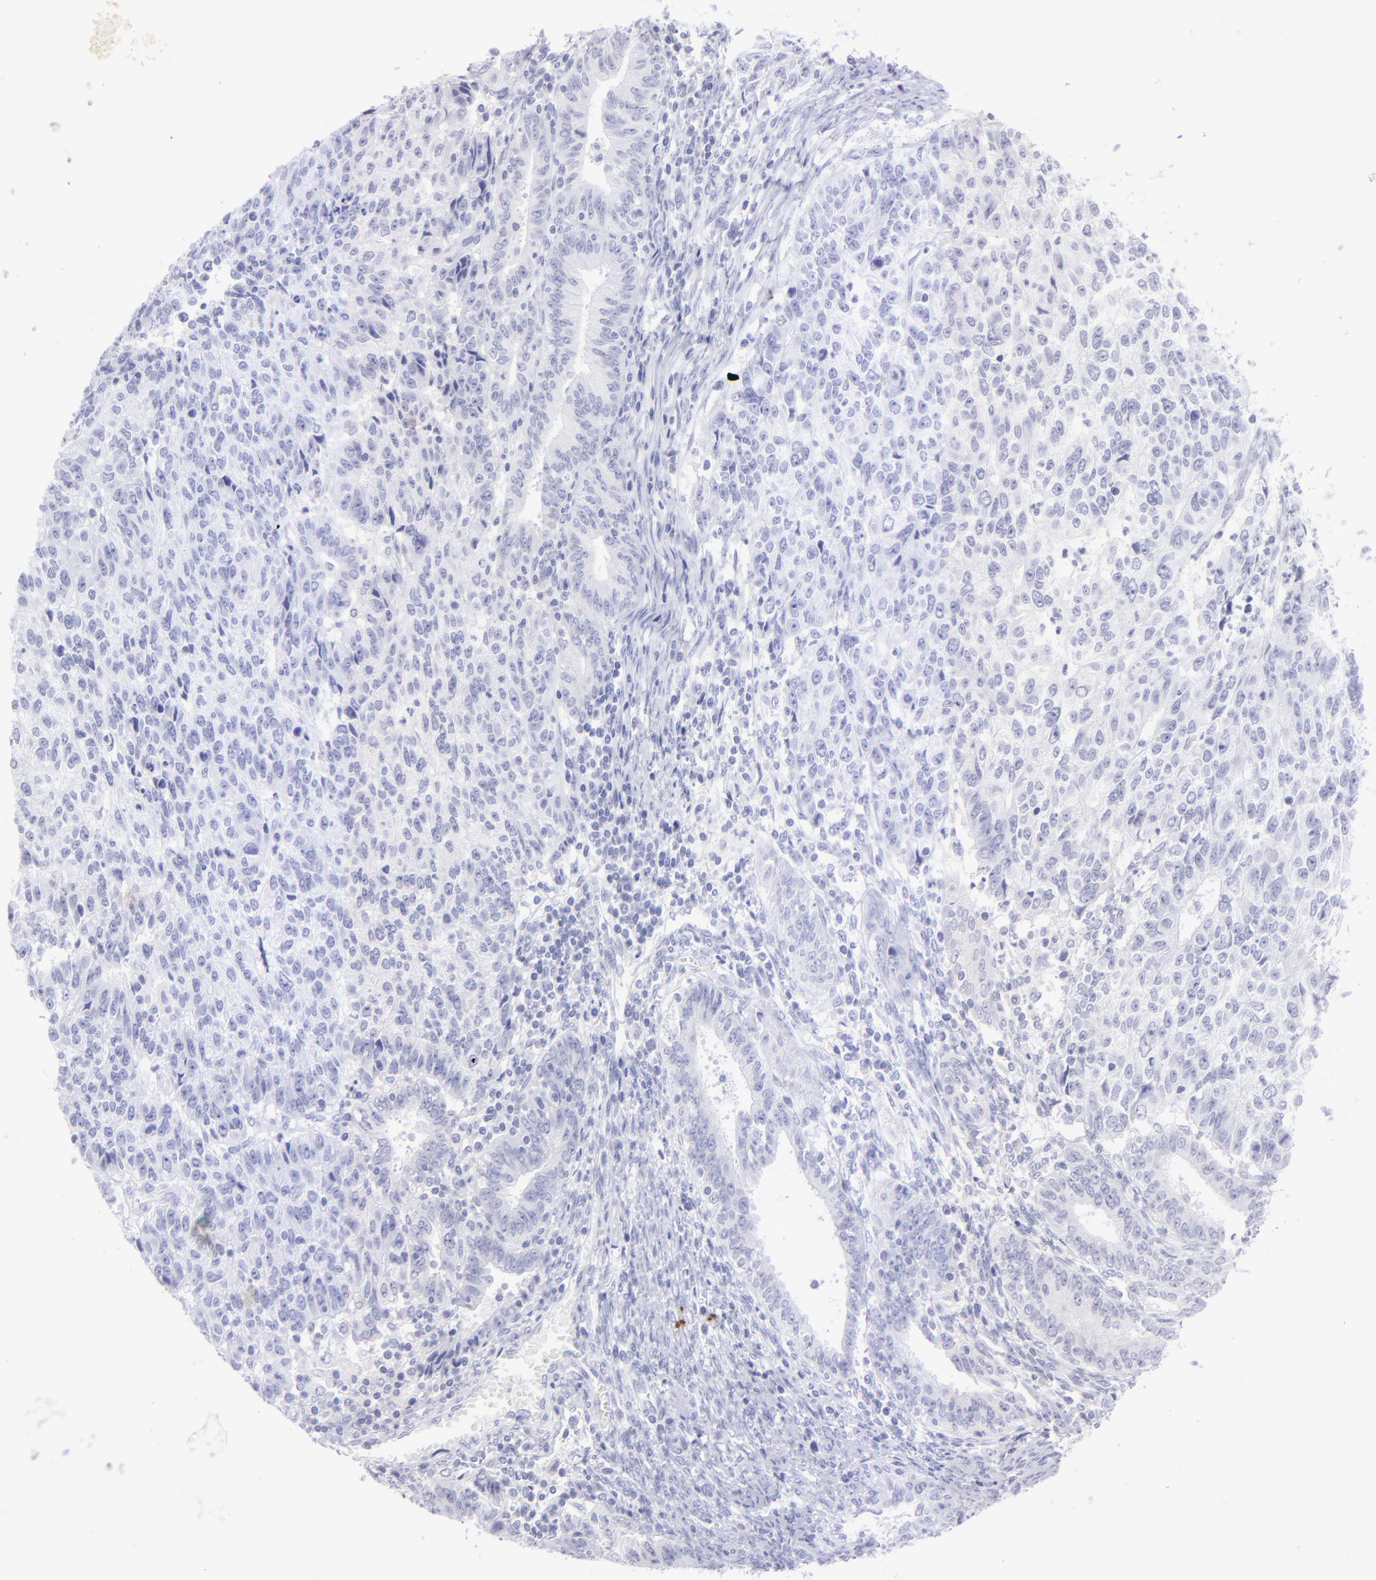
{"staining": {"intensity": "negative", "quantity": "none", "location": "none"}, "tissue": "endometrial cancer", "cell_type": "Tumor cells", "image_type": "cancer", "snomed": [{"axis": "morphology", "description": "Adenocarcinoma, NOS"}, {"axis": "topography", "description": "Endometrium"}], "caption": "This is an immunohistochemistry micrograph of human adenocarcinoma (endometrial). There is no staining in tumor cells.", "gene": "SLC1A2", "patient": {"sex": "female", "age": 42}}